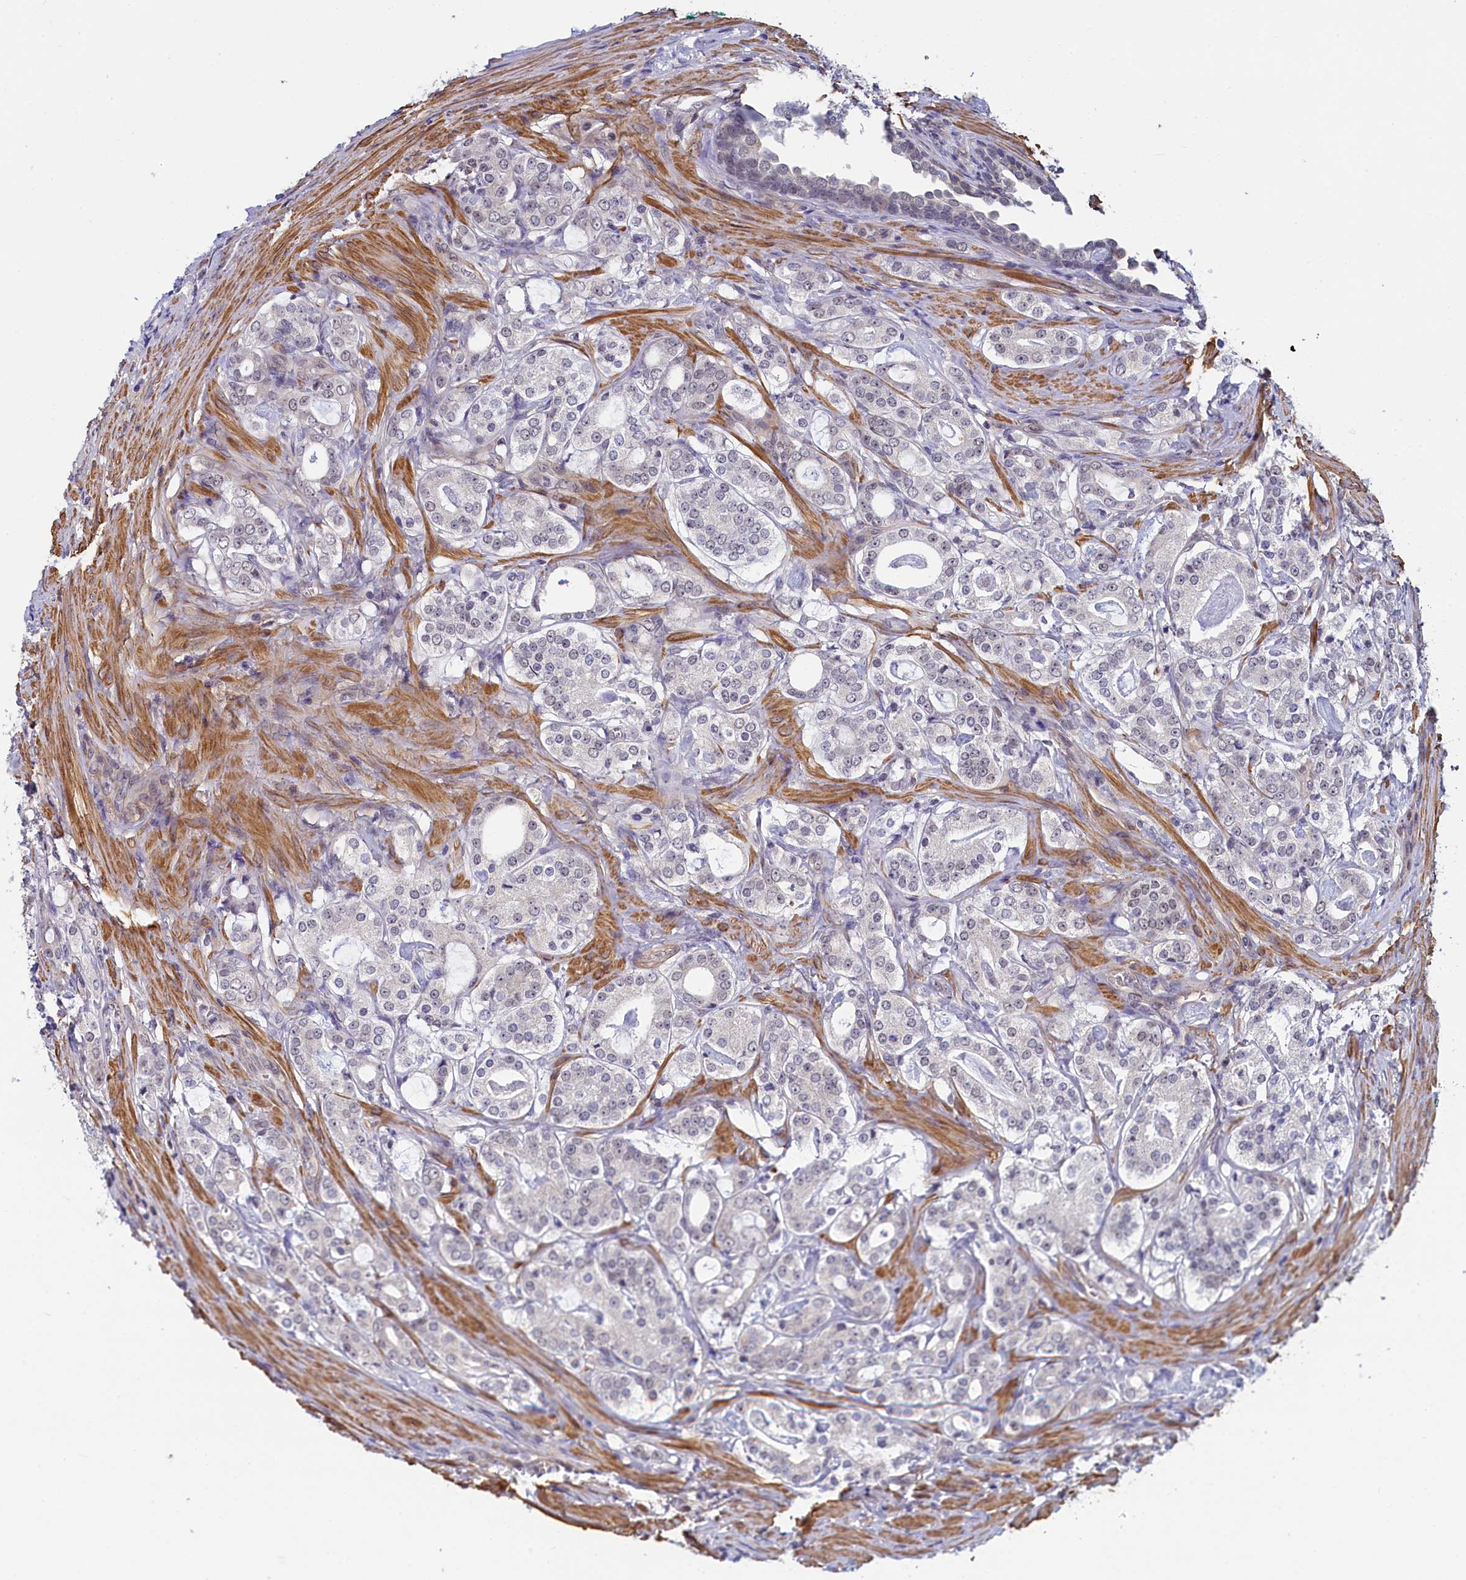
{"staining": {"intensity": "weak", "quantity": "<25%", "location": "nuclear"}, "tissue": "prostate cancer", "cell_type": "Tumor cells", "image_type": "cancer", "snomed": [{"axis": "morphology", "description": "Adenocarcinoma, High grade"}, {"axis": "topography", "description": "Prostate"}], "caption": "High magnification brightfield microscopy of prostate cancer (adenocarcinoma (high-grade)) stained with DAB (3,3'-diaminobenzidine) (brown) and counterstained with hematoxylin (blue): tumor cells show no significant expression. The staining is performed using DAB brown chromogen with nuclei counter-stained in using hematoxylin.", "gene": "INTS14", "patient": {"sex": "male", "age": 63}}